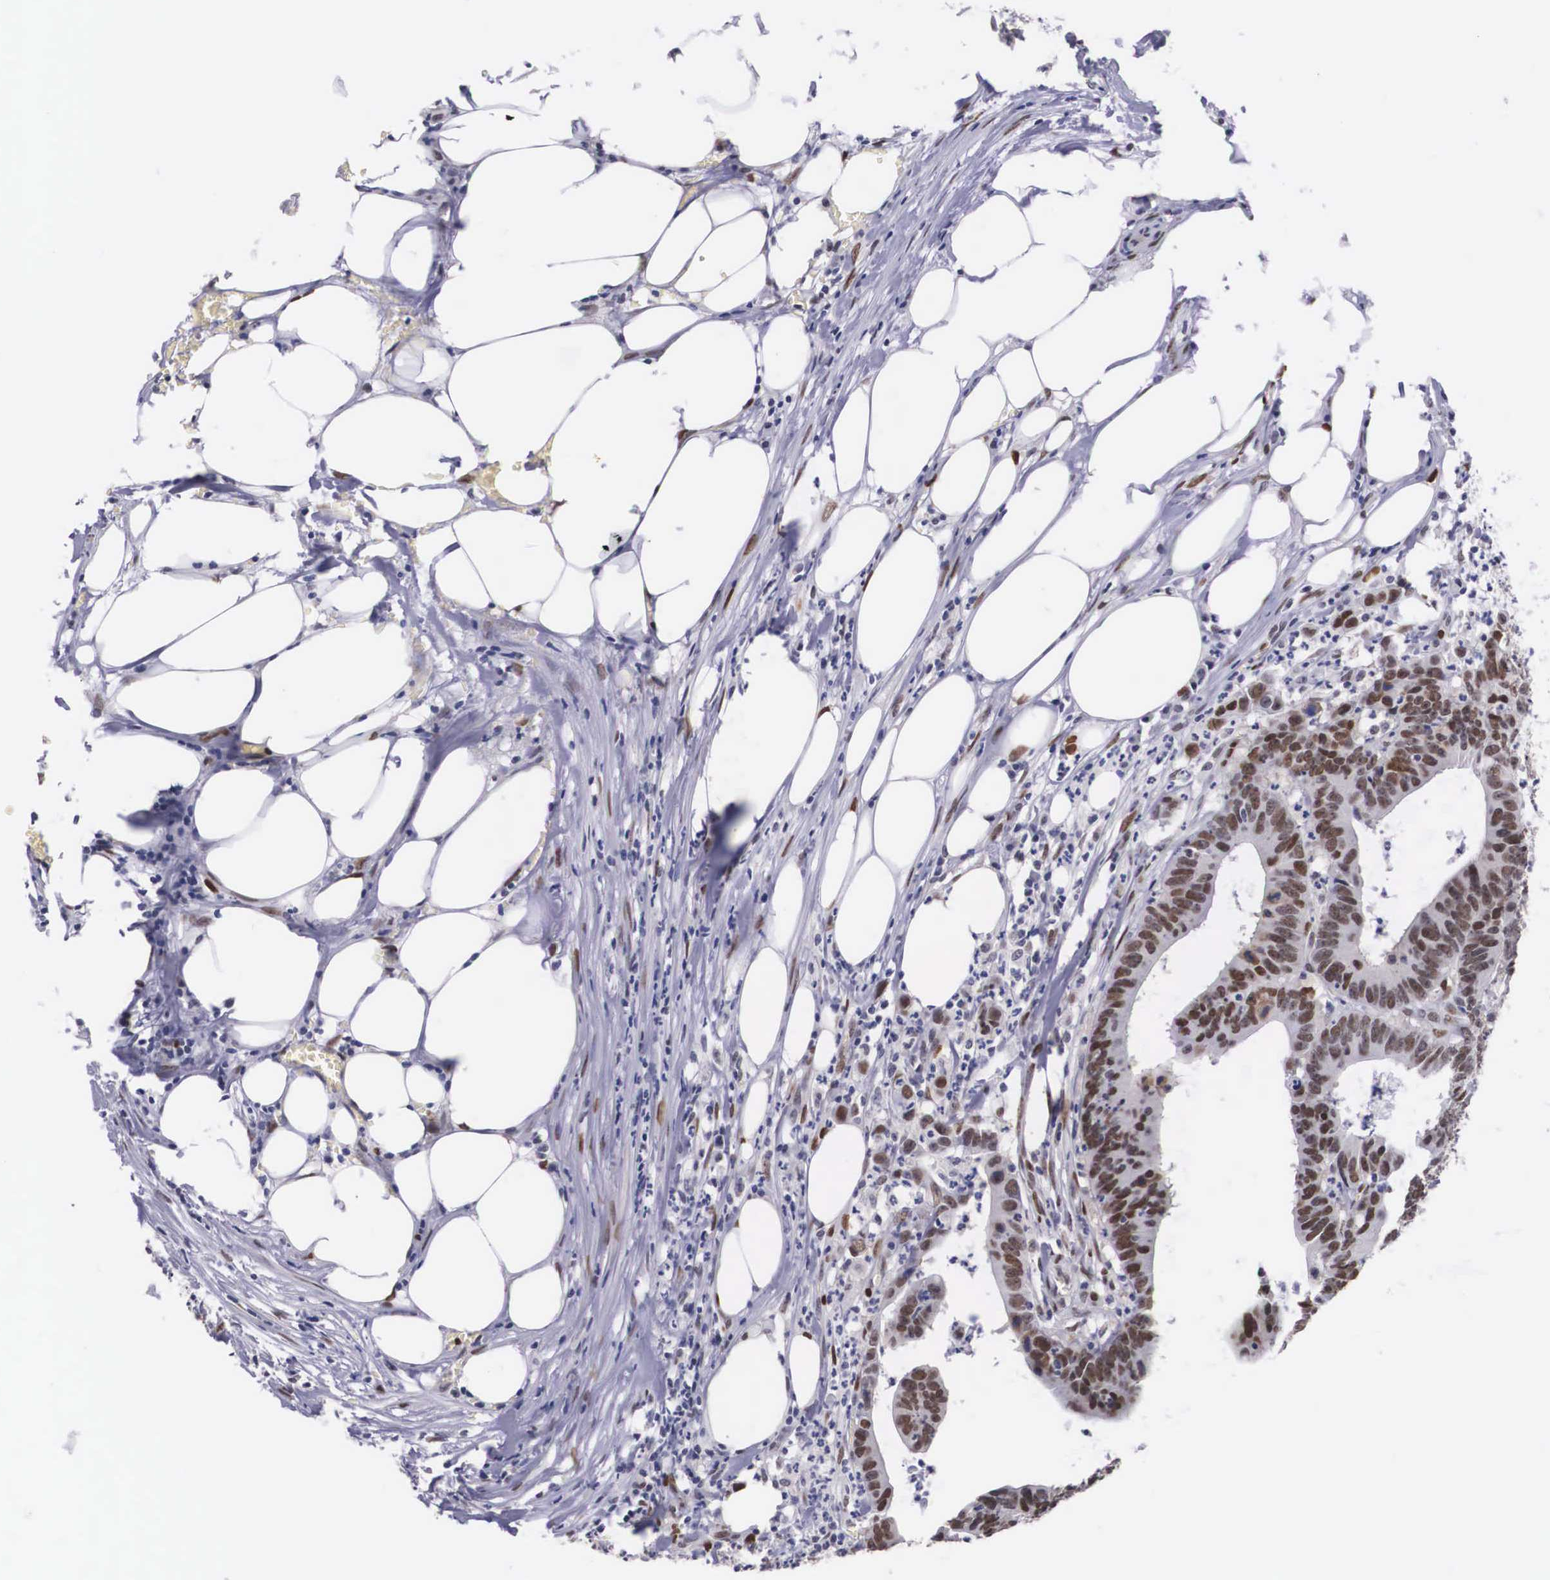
{"staining": {"intensity": "strong", "quantity": ">75%", "location": "none"}, "tissue": "colorectal cancer", "cell_type": "Tumor cells", "image_type": "cancer", "snomed": [{"axis": "morphology", "description": "Adenocarcinoma, NOS"}, {"axis": "topography", "description": "Colon"}], "caption": "Immunohistochemical staining of human adenocarcinoma (colorectal) demonstrates strong None protein staining in about >75% of tumor cells.", "gene": "KHDRBS3", "patient": {"sex": "male", "age": 55}}